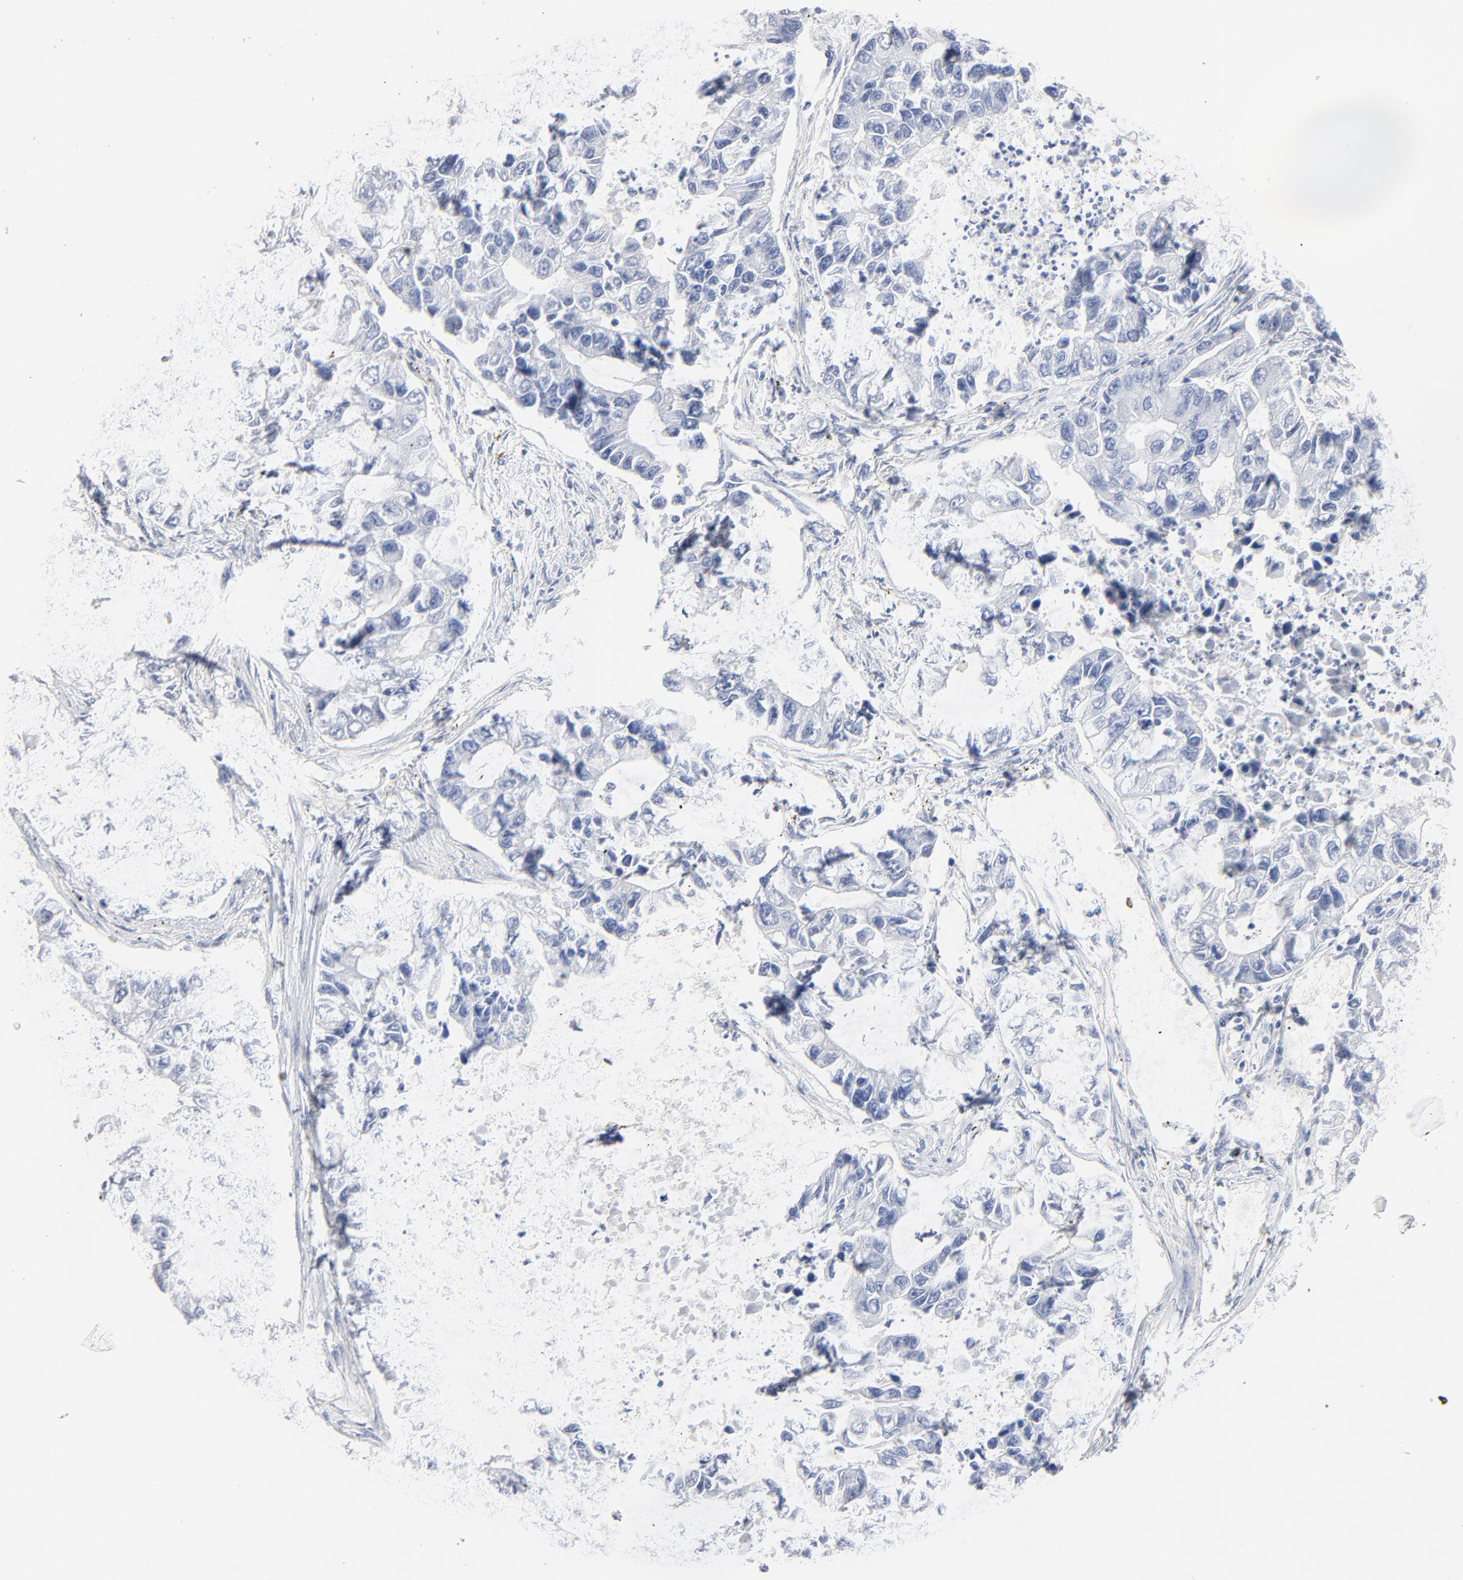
{"staining": {"intensity": "negative", "quantity": "none", "location": "none"}, "tissue": "lung cancer", "cell_type": "Tumor cells", "image_type": "cancer", "snomed": [{"axis": "morphology", "description": "Adenocarcinoma, NOS"}, {"axis": "topography", "description": "Lung"}], "caption": "Adenocarcinoma (lung) stained for a protein using immunohistochemistry (IHC) reveals no positivity tumor cells.", "gene": "AGTR1", "patient": {"sex": "female", "age": 51}}